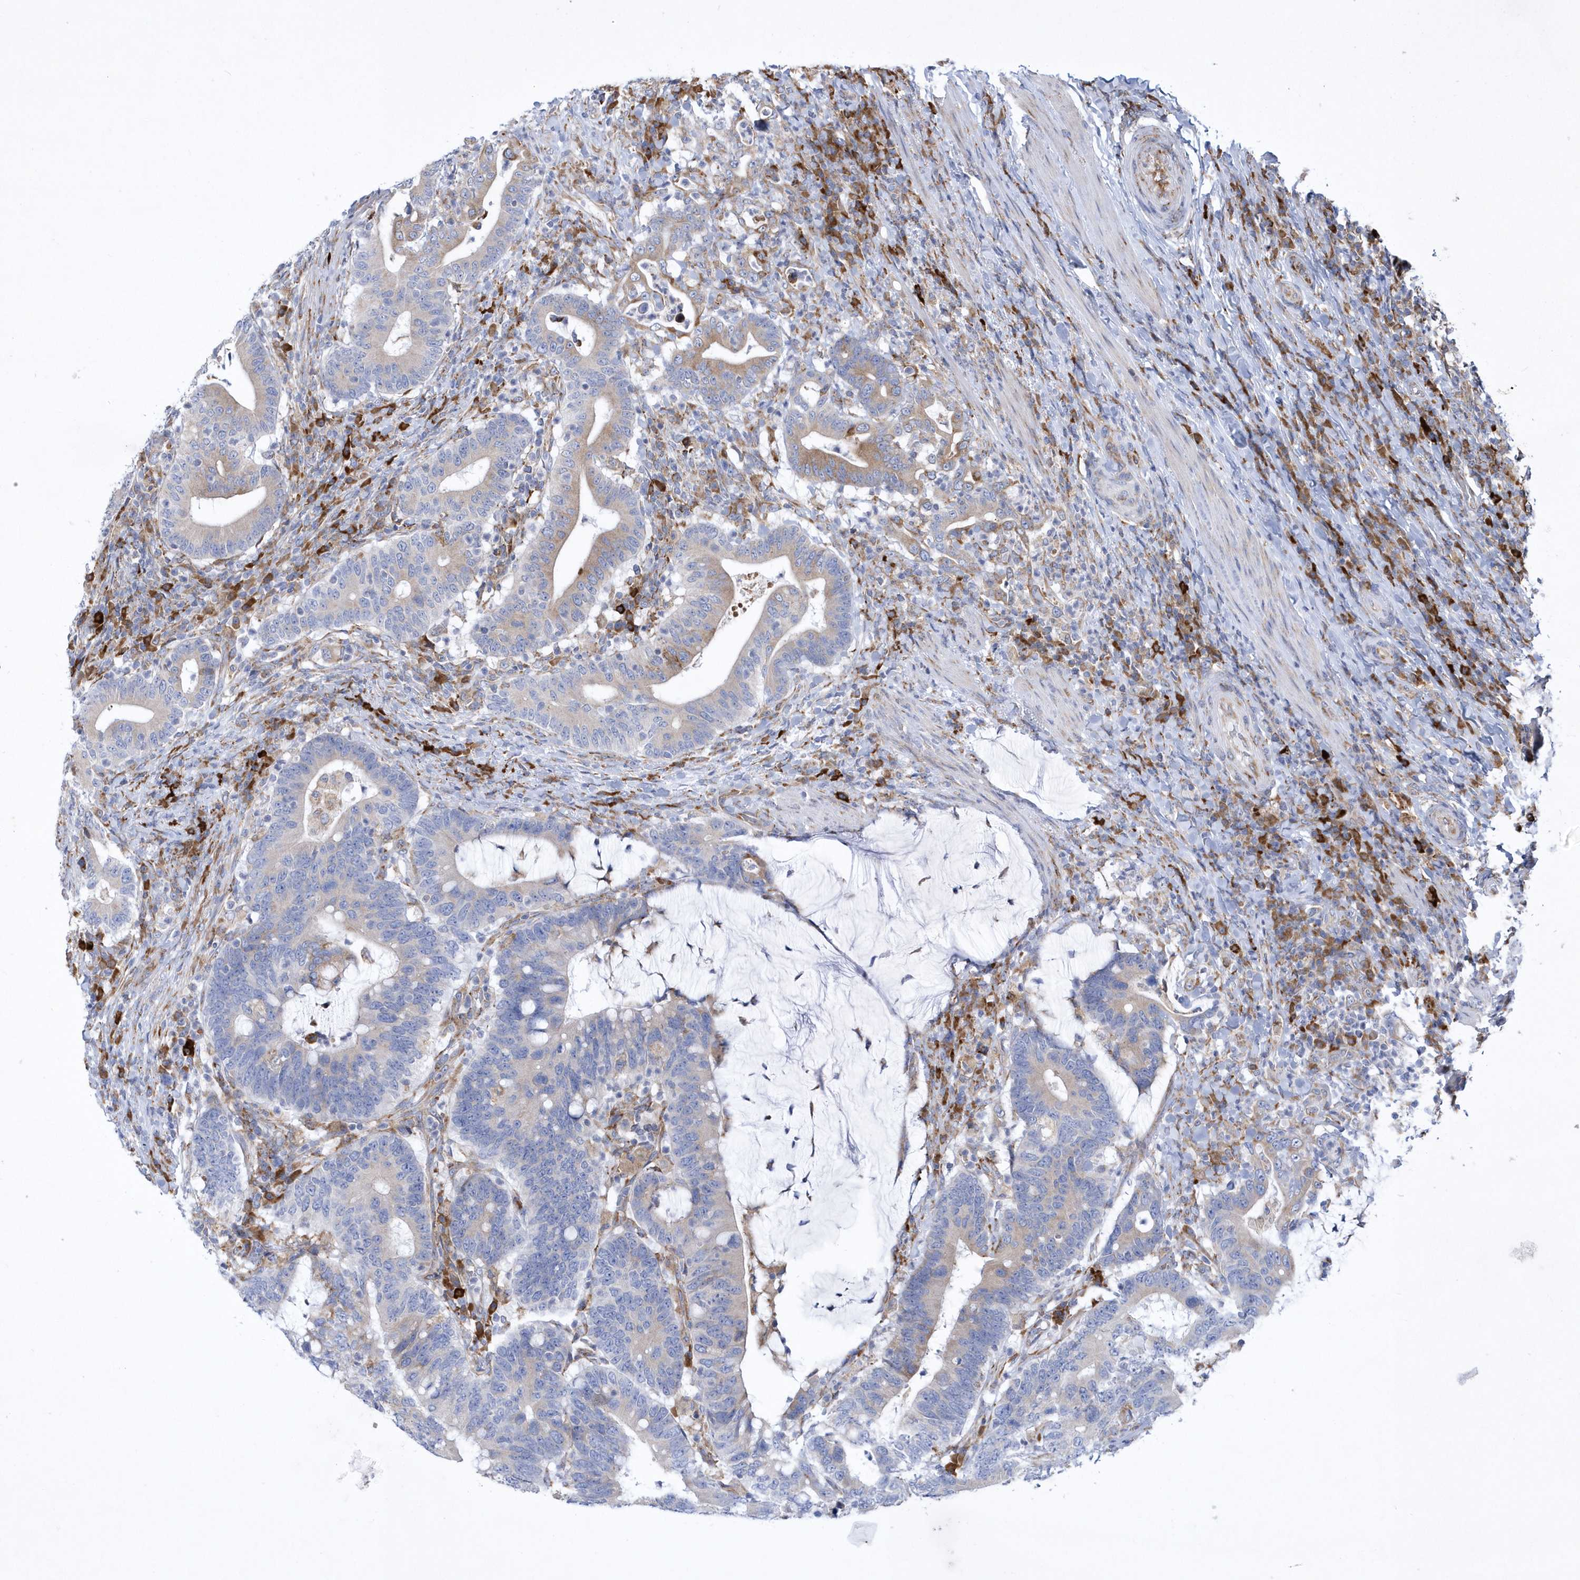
{"staining": {"intensity": "moderate", "quantity": "<25%", "location": "cytoplasmic/membranous"}, "tissue": "colorectal cancer", "cell_type": "Tumor cells", "image_type": "cancer", "snomed": [{"axis": "morphology", "description": "Adenocarcinoma, NOS"}, {"axis": "topography", "description": "Colon"}], "caption": "Adenocarcinoma (colorectal) was stained to show a protein in brown. There is low levels of moderate cytoplasmic/membranous positivity in about <25% of tumor cells.", "gene": "MED31", "patient": {"sex": "female", "age": 66}}